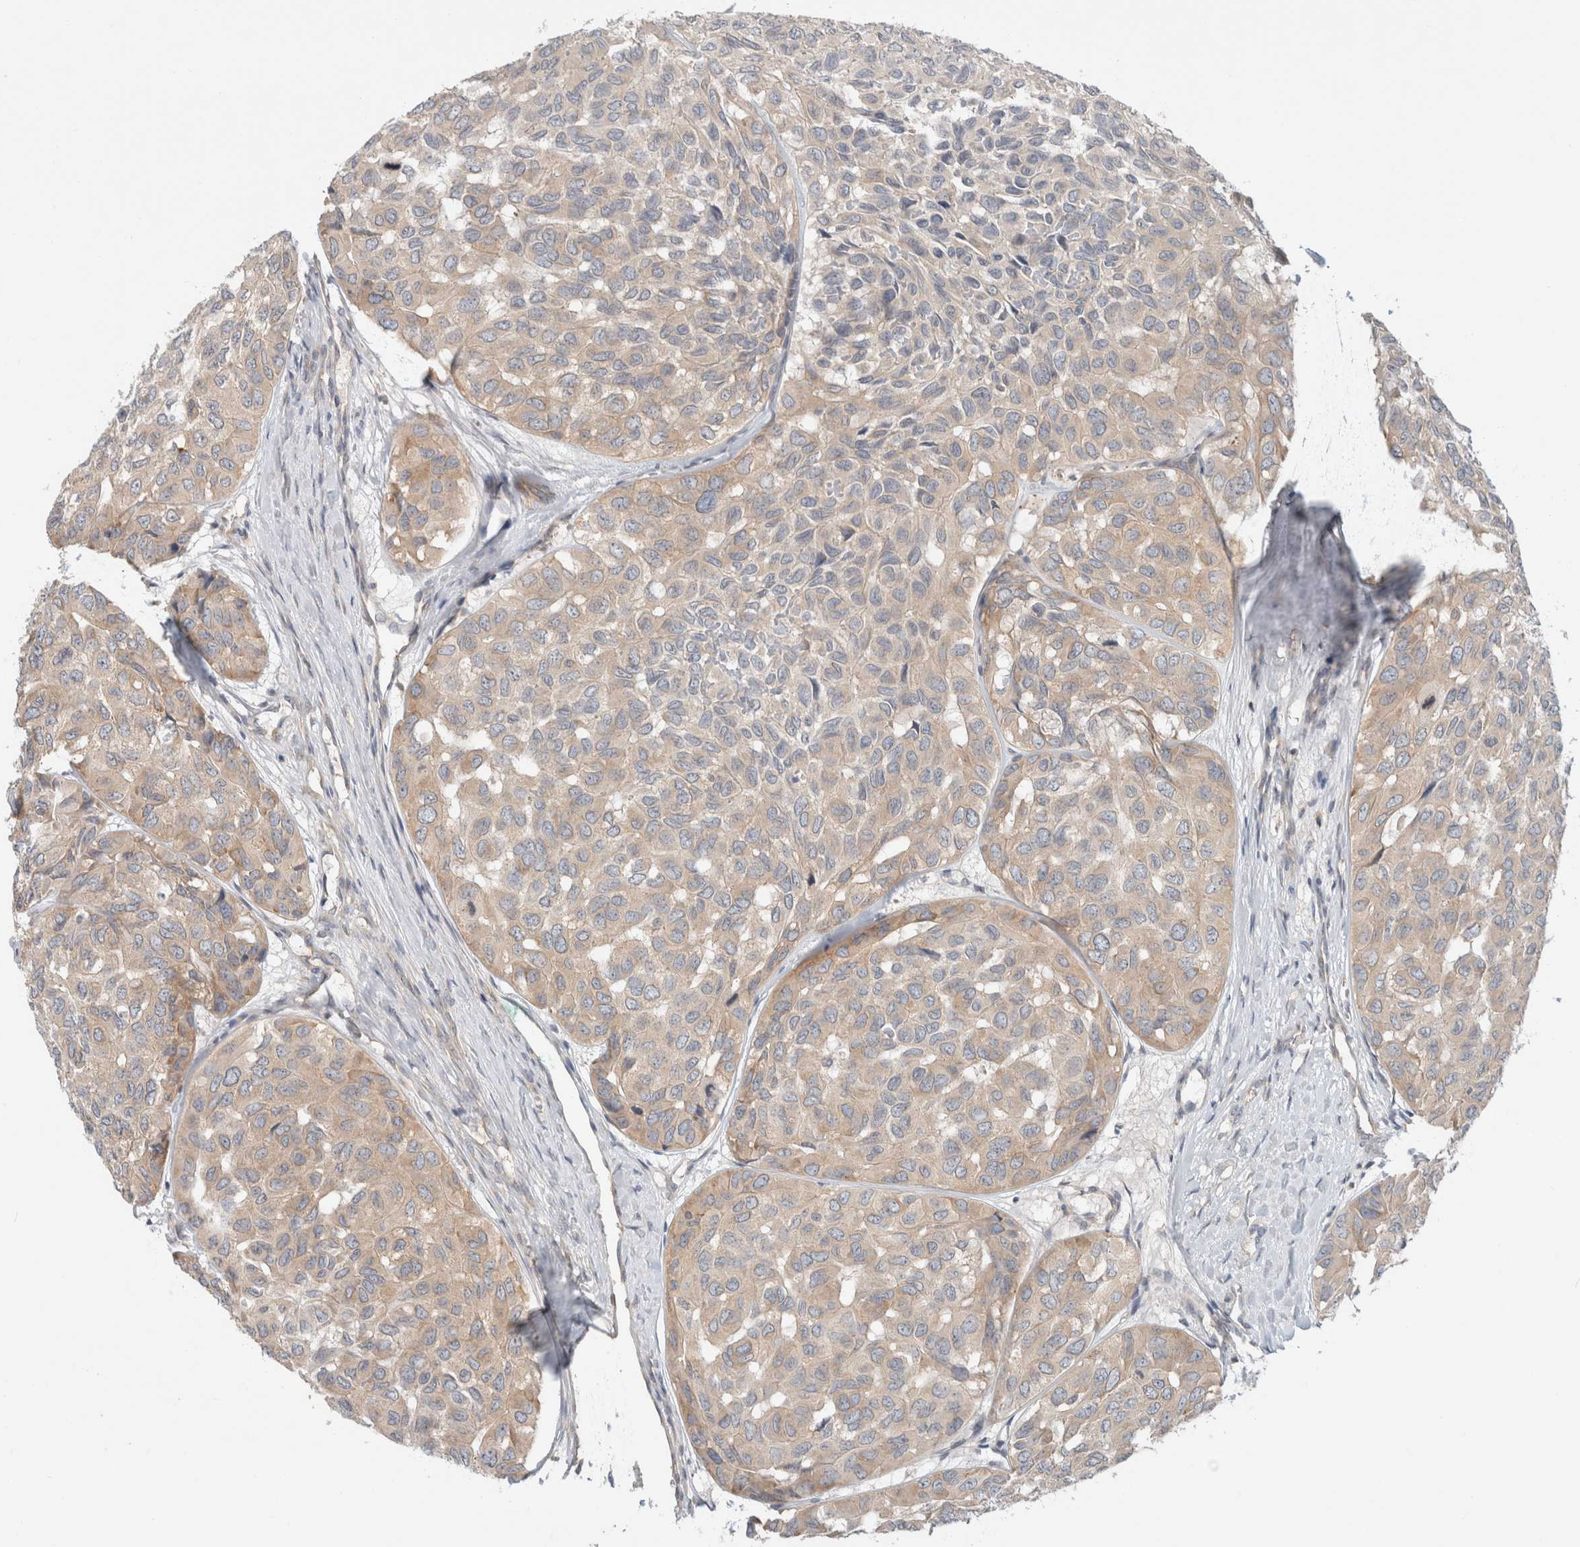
{"staining": {"intensity": "weak", "quantity": "25%-75%", "location": "cytoplasmic/membranous"}, "tissue": "head and neck cancer", "cell_type": "Tumor cells", "image_type": "cancer", "snomed": [{"axis": "morphology", "description": "Adenocarcinoma, NOS"}, {"axis": "topography", "description": "Salivary gland, NOS"}, {"axis": "topography", "description": "Head-Neck"}], "caption": "Tumor cells demonstrate weak cytoplasmic/membranous expression in about 25%-75% of cells in adenocarcinoma (head and neck). (DAB IHC with brightfield microscopy, high magnification).", "gene": "MARK3", "patient": {"sex": "female", "age": 76}}